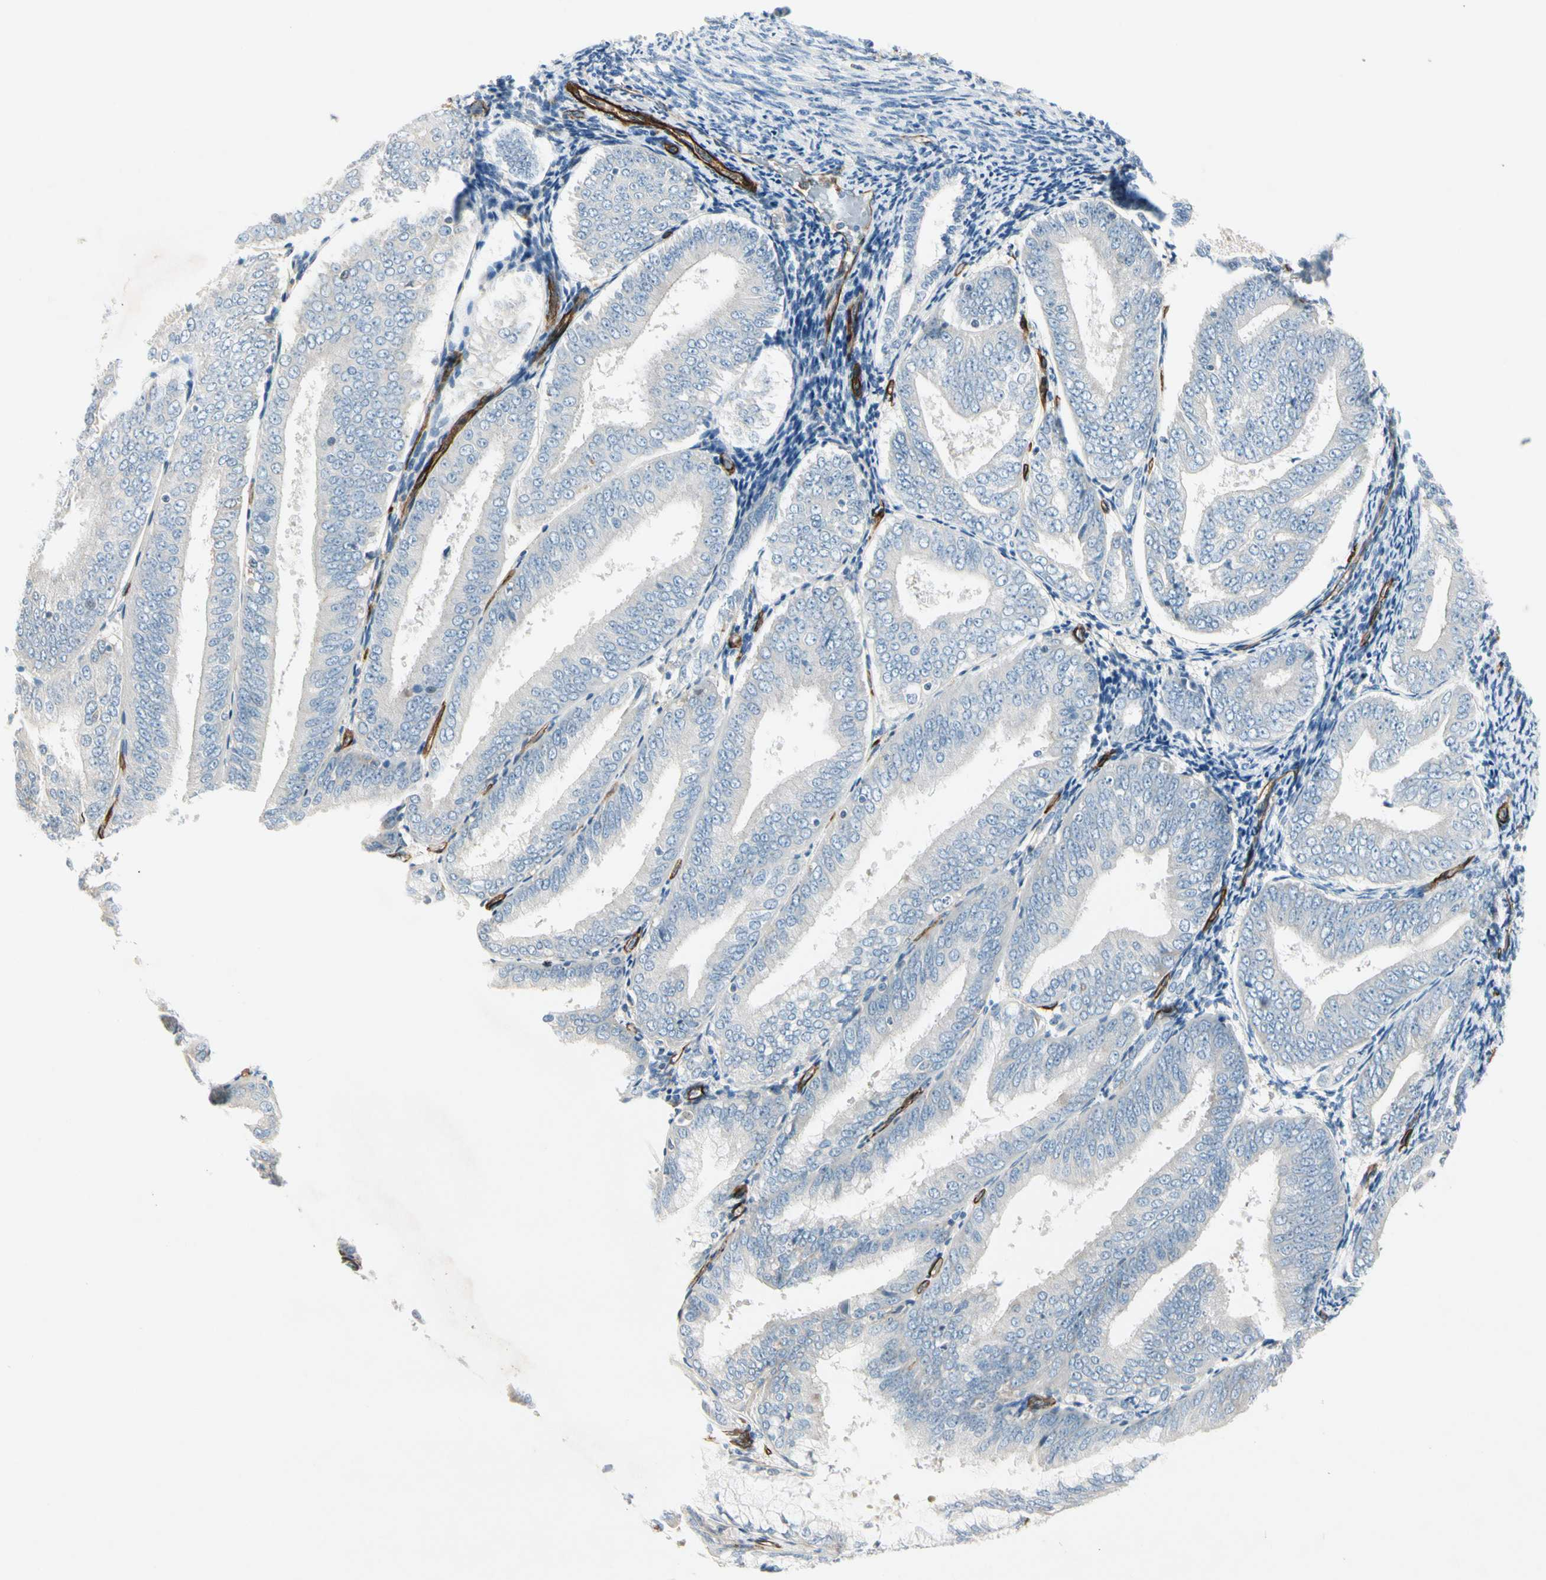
{"staining": {"intensity": "negative", "quantity": "none", "location": "none"}, "tissue": "endometrial cancer", "cell_type": "Tumor cells", "image_type": "cancer", "snomed": [{"axis": "morphology", "description": "Adenocarcinoma, NOS"}, {"axis": "topography", "description": "Endometrium"}], "caption": "Histopathology image shows no significant protein positivity in tumor cells of endometrial cancer (adenocarcinoma).", "gene": "CD93", "patient": {"sex": "female", "age": 63}}